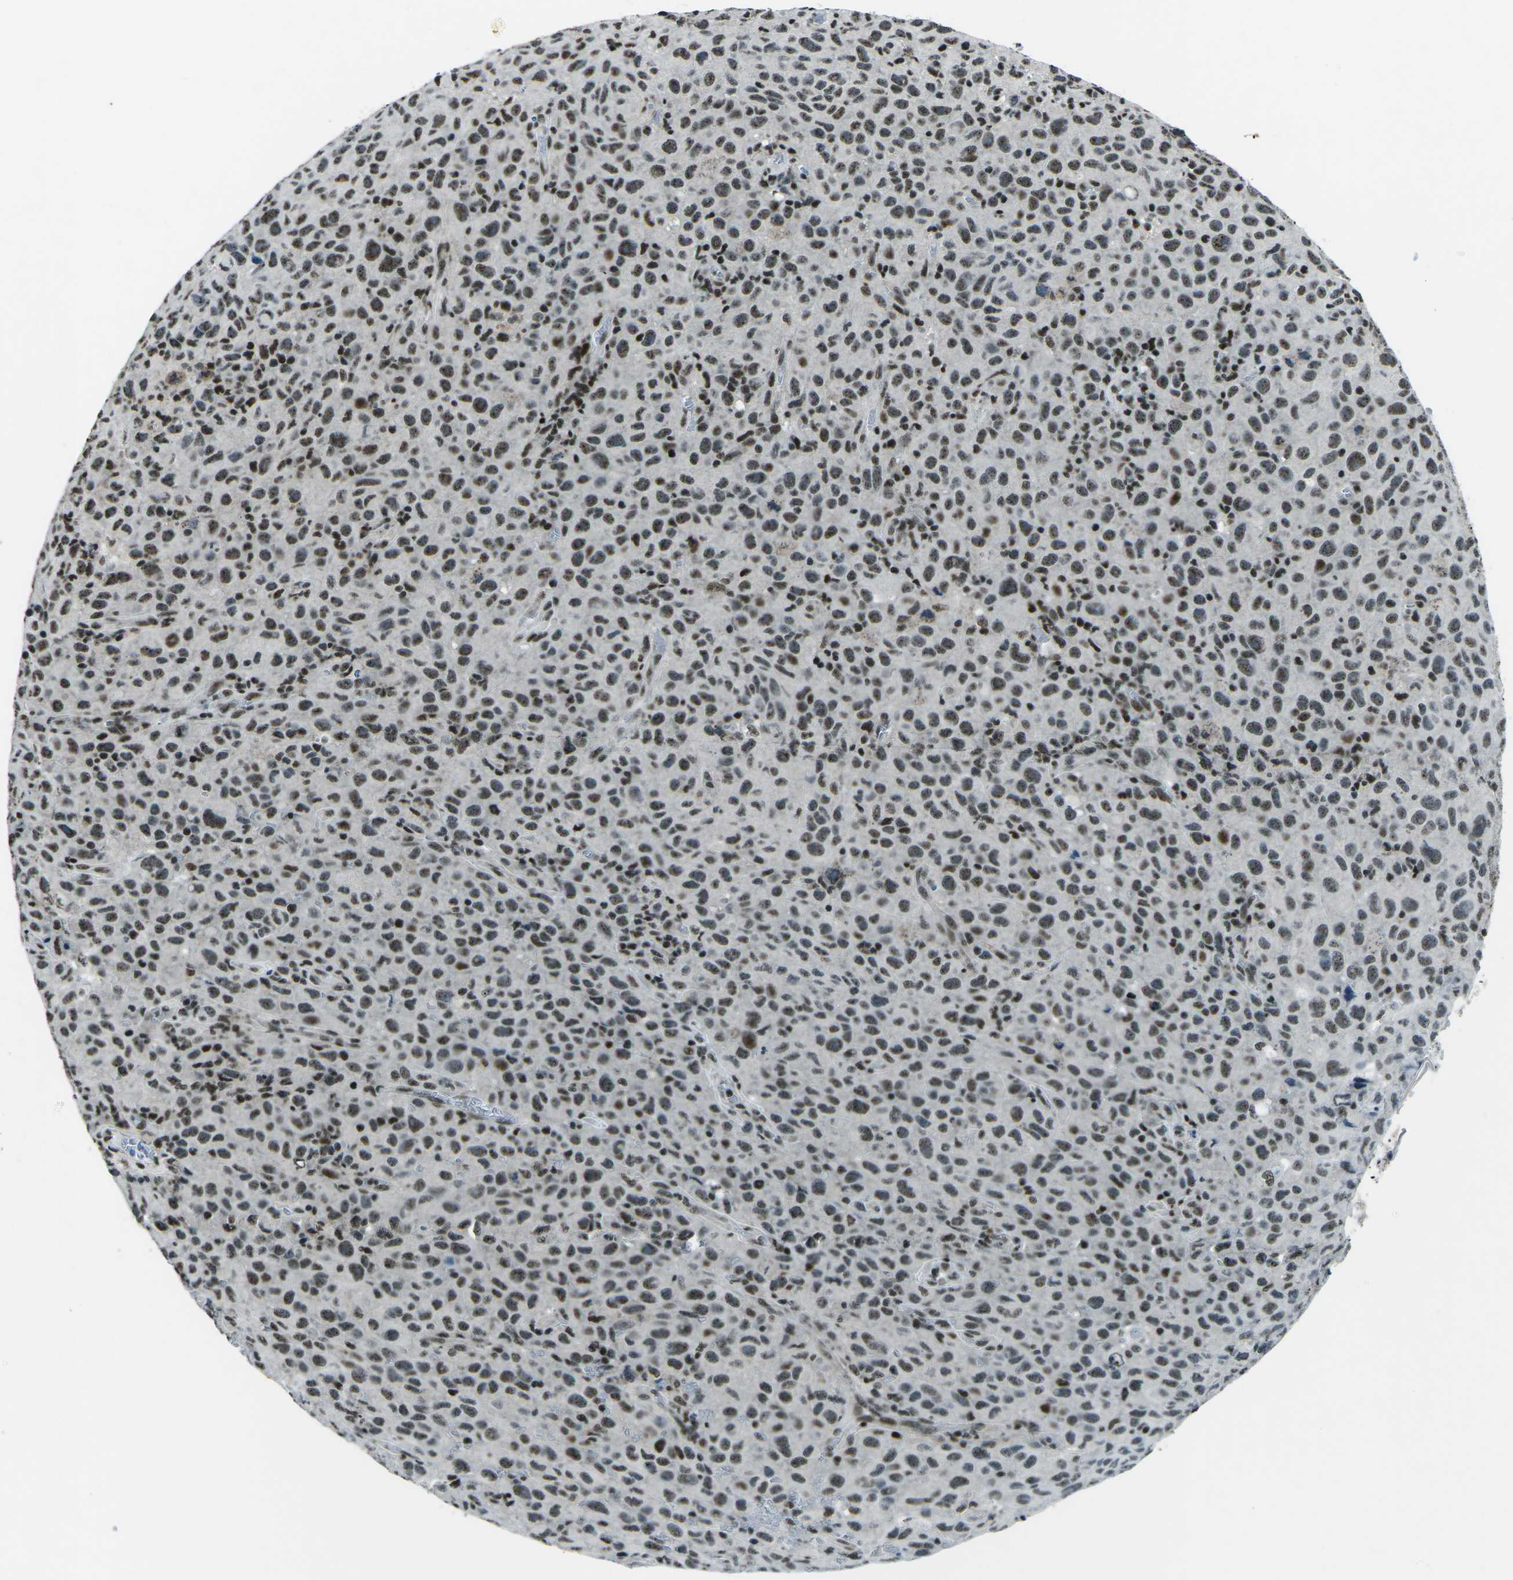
{"staining": {"intensity": "moderate", "quantity": ">75%", "location": "nuclear"}, "tissue": "melanoma", "cell_type": "Tumor cells", "image_type": "cancer", "snomed": [{"axis": "morphology", "description": "Malignant melanoma, NOS"}, {"axis": "topography", "description": "Skin"}], "caption": "Immunohistochemical staining of malignant melanoma demonstrates medium levels of moderate nuclear expression in approximately >75% of tumor cells. The staining was performed using DAB, with brown indicating positive protein expression. Nuclei are stained blue with hematoxylin.", "gene": "RBL2", "patient": {"sex": "female", "age": 82}}